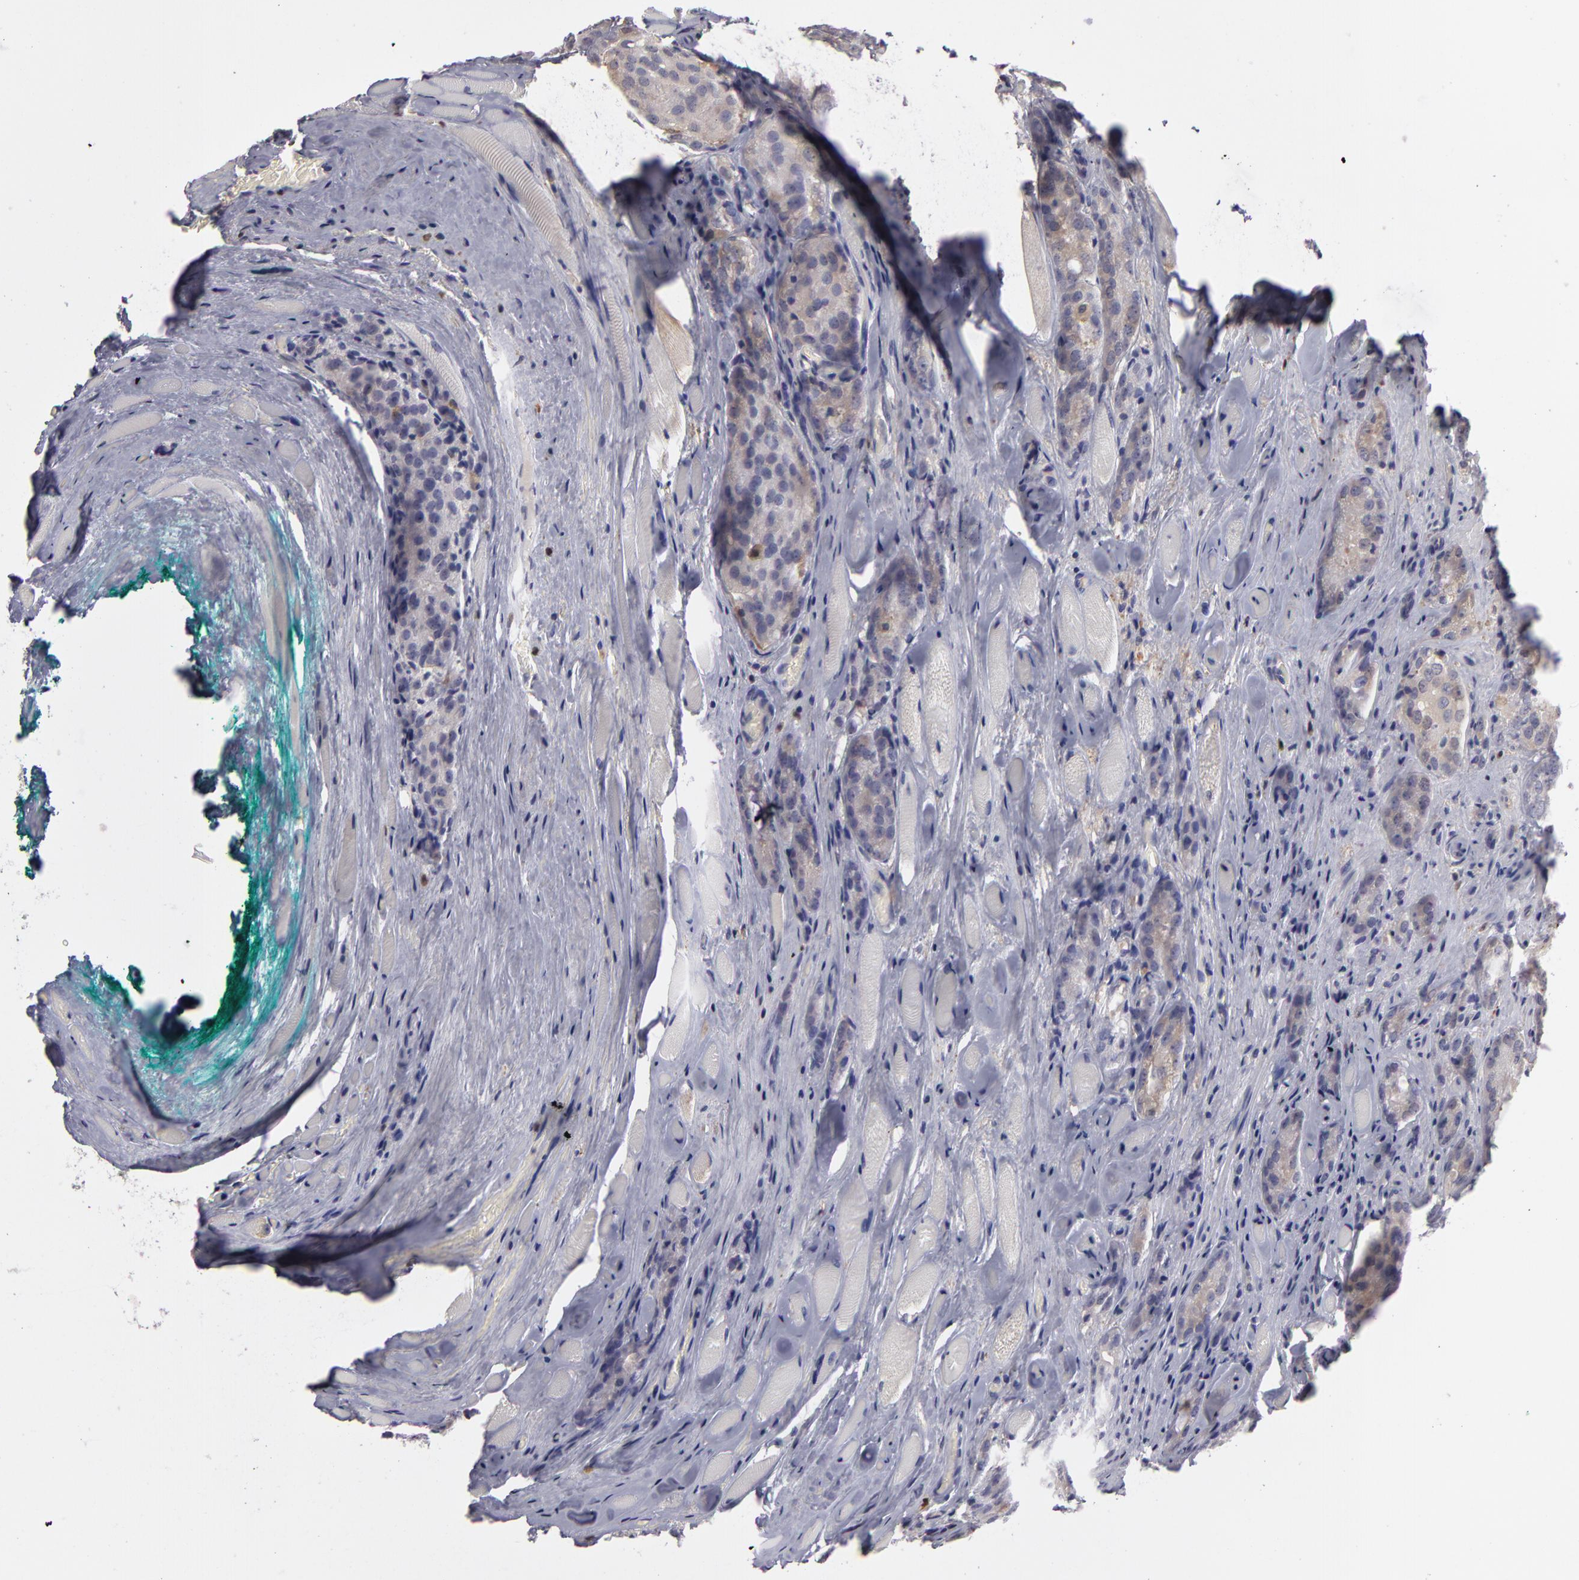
{"staining": {"intensity": "negative", "quantity": "none", "location": "none"}, "tissue": "prostate cancer", "cell_type": "Tumor cells", "image_type": "cancer", "snomed": [{"axis": "morphology", "description": "Adenocarcinoma, Medium grade"}, {"axis": "topography", "description": "Prostate"}], "caption": "The immunohistochemistry (IHC) image has no significant positivity in tumor cells of prostate cancer tissue. Nuclei are stained in blue.", "gene": "GNPDA1", "patient": {"sex": "male", "age": 60}}